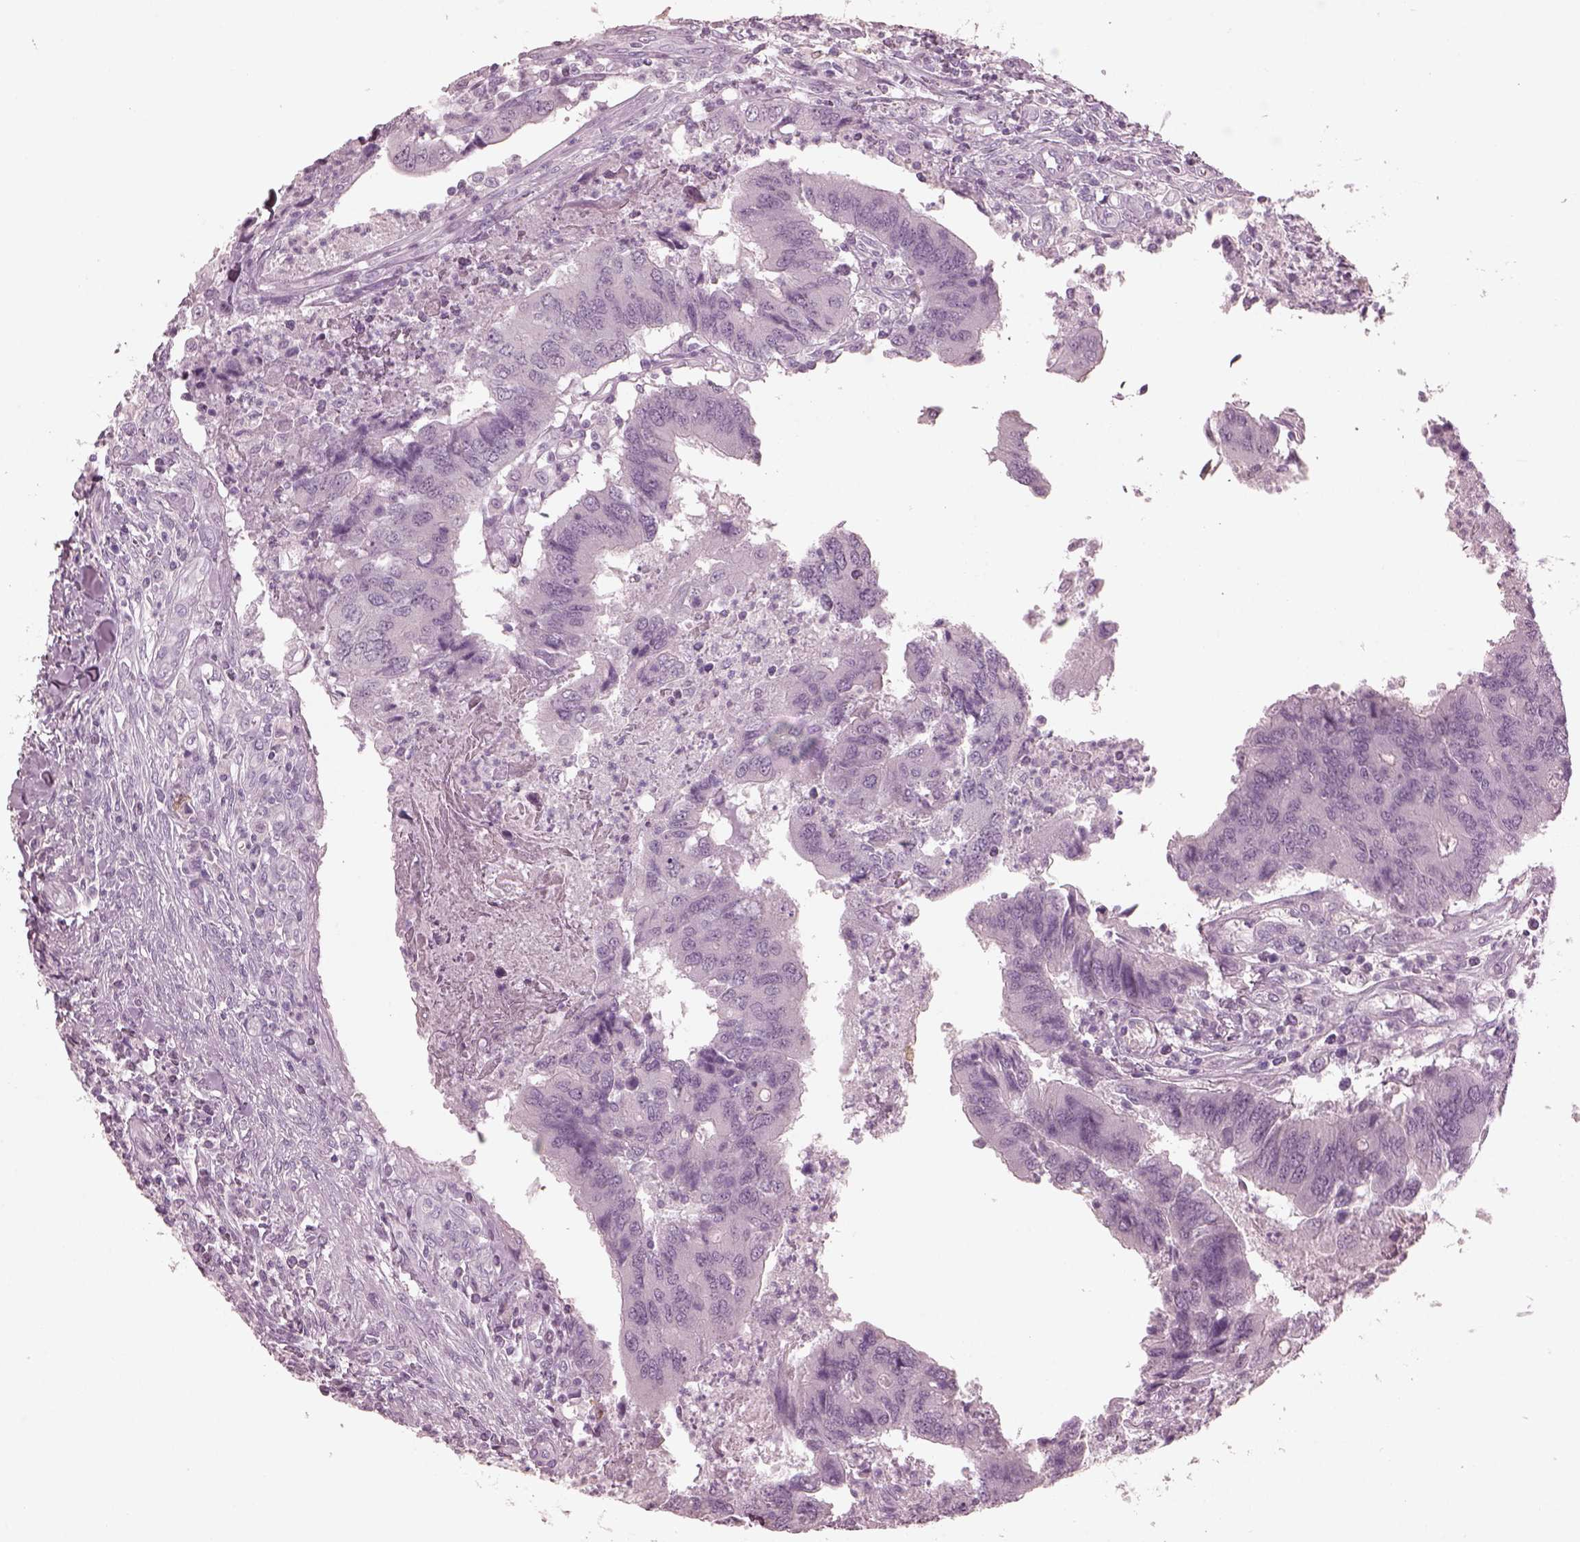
{"staining": {"intensity": "negative", "quantity": "none", "location": "none"}, "tissue": "colorectal cancer", "cell_type": "Tumor cells", "image_type": "cancer", "snomed": [{"axis": "morphology", "description": "Adenocarcinoma, NOS"}, {"axis": "topography", "description": "Colon"}], "caption": "A histopathology image of human colorectal cancer is negative for staining in tumor cells.", "gene": "C2orf81", "patient": {"sex": "female", "age": 67}}